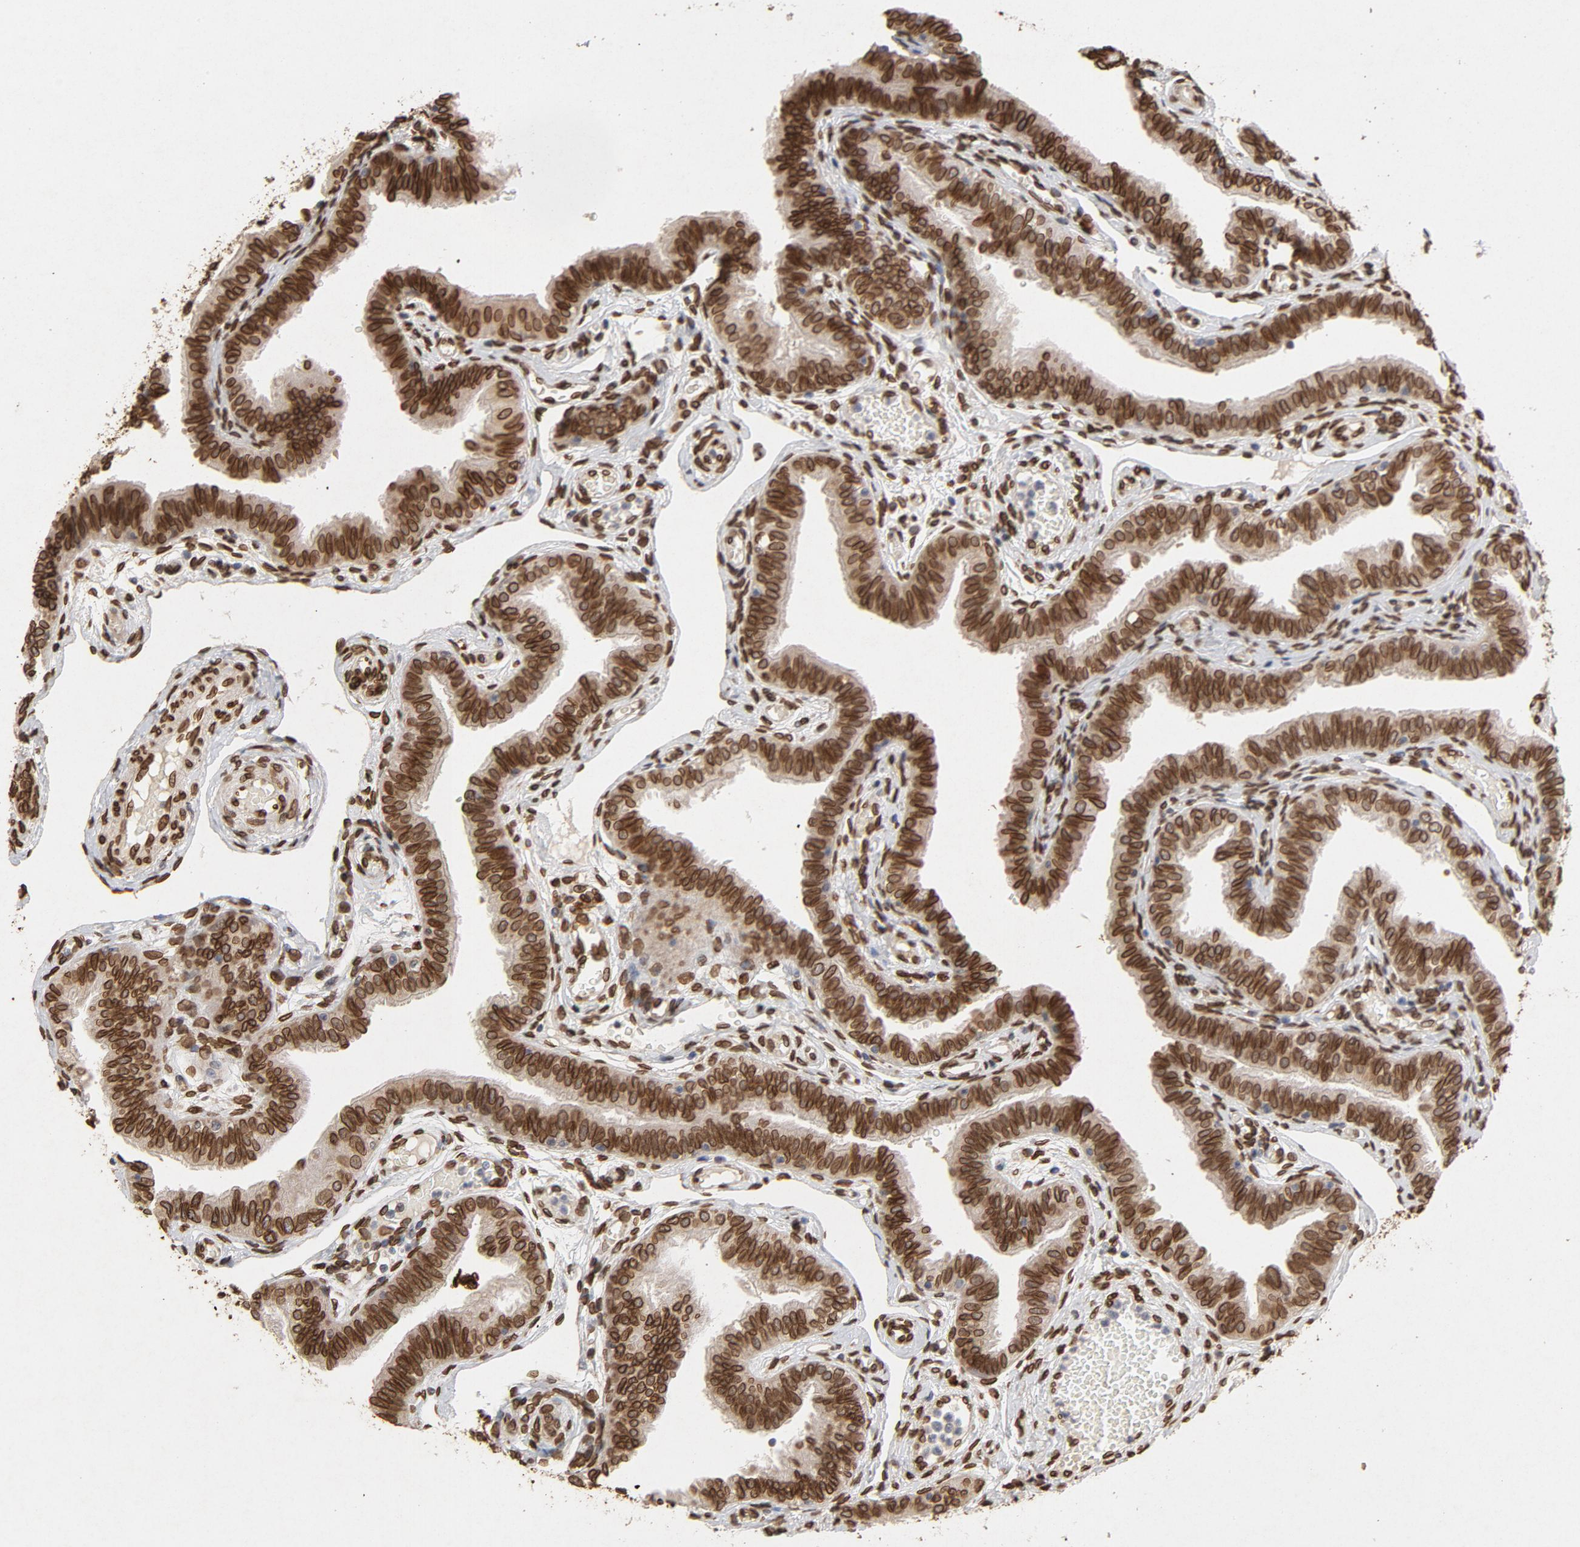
{"staining": {"intensity": "strong", "quantity": ">75%", "location": "cytoplasmic/membranous,nuclear"}, "tissue": "fallopian tube", "cell_type": "Glandular cells", "image_type": "normal", "snomed": [{"axis": "morphology", "description": "Normal tissue, NOS"}, {"axis": "morphology", "description": "Dermoid, NOS"}, {"axis": "topography", "description": "Fallopian tube"}], "caption": "IHC staining of benign fallopian tube, which demonstrates high levels of strong cytoplasmic/membranous,nuclear staining in approximately >75% of glandular cells indicating strong cytoplasmic/membranous,nuclear protein staining. The staining was performed using DAB (3,3'-diaminobenzidine) (brown) for protein detection and nuclei were counterstained in hematoxylin (blue).", "gene": "LMNA", "patient": {"sex": "female", "age": 33}}